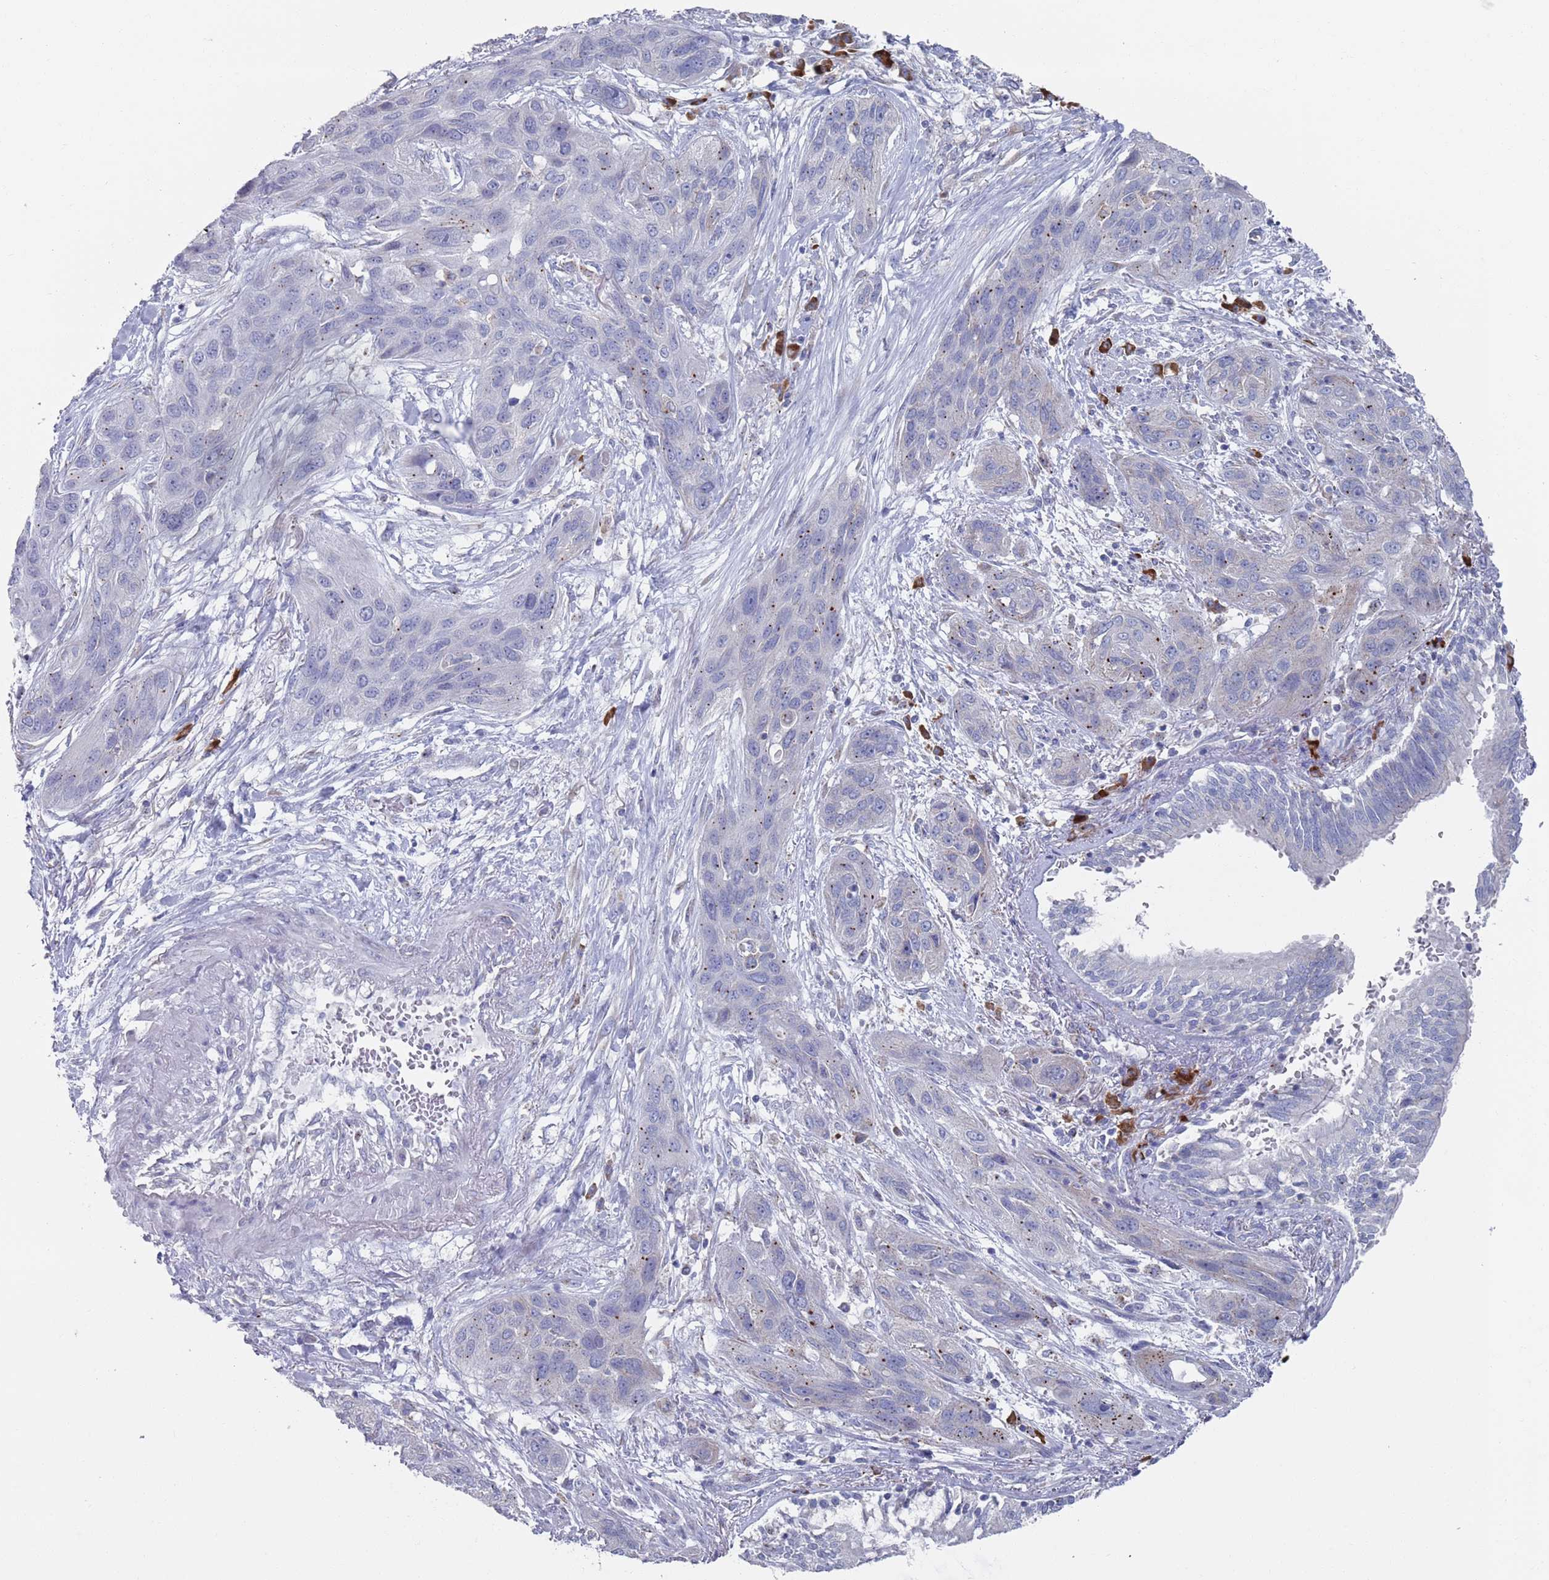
{"staining": {"intensity": "weak", "quantity": "<25%", "location": "cytoplasmic/membranous"}, "tissue": "lung cancer", "cell_type": "Tumor cells", "image_type": "cancer", "snomed": [{"axis": "morphology", "description": "Squamous cell carcinoma, NOS"}, {"axis": "topography", "description": "Lung"}], "caption": "Immunohistochemistry (IHC) of human squamous cell carcinoma (lung) reveals no staining in tumor cells. The staining is performed using DAB brown chromogen with nuclei counter-stained in using hematoxylin.", "gene": "MAT1A", "patient": {"sex": "female", "age": 70}}